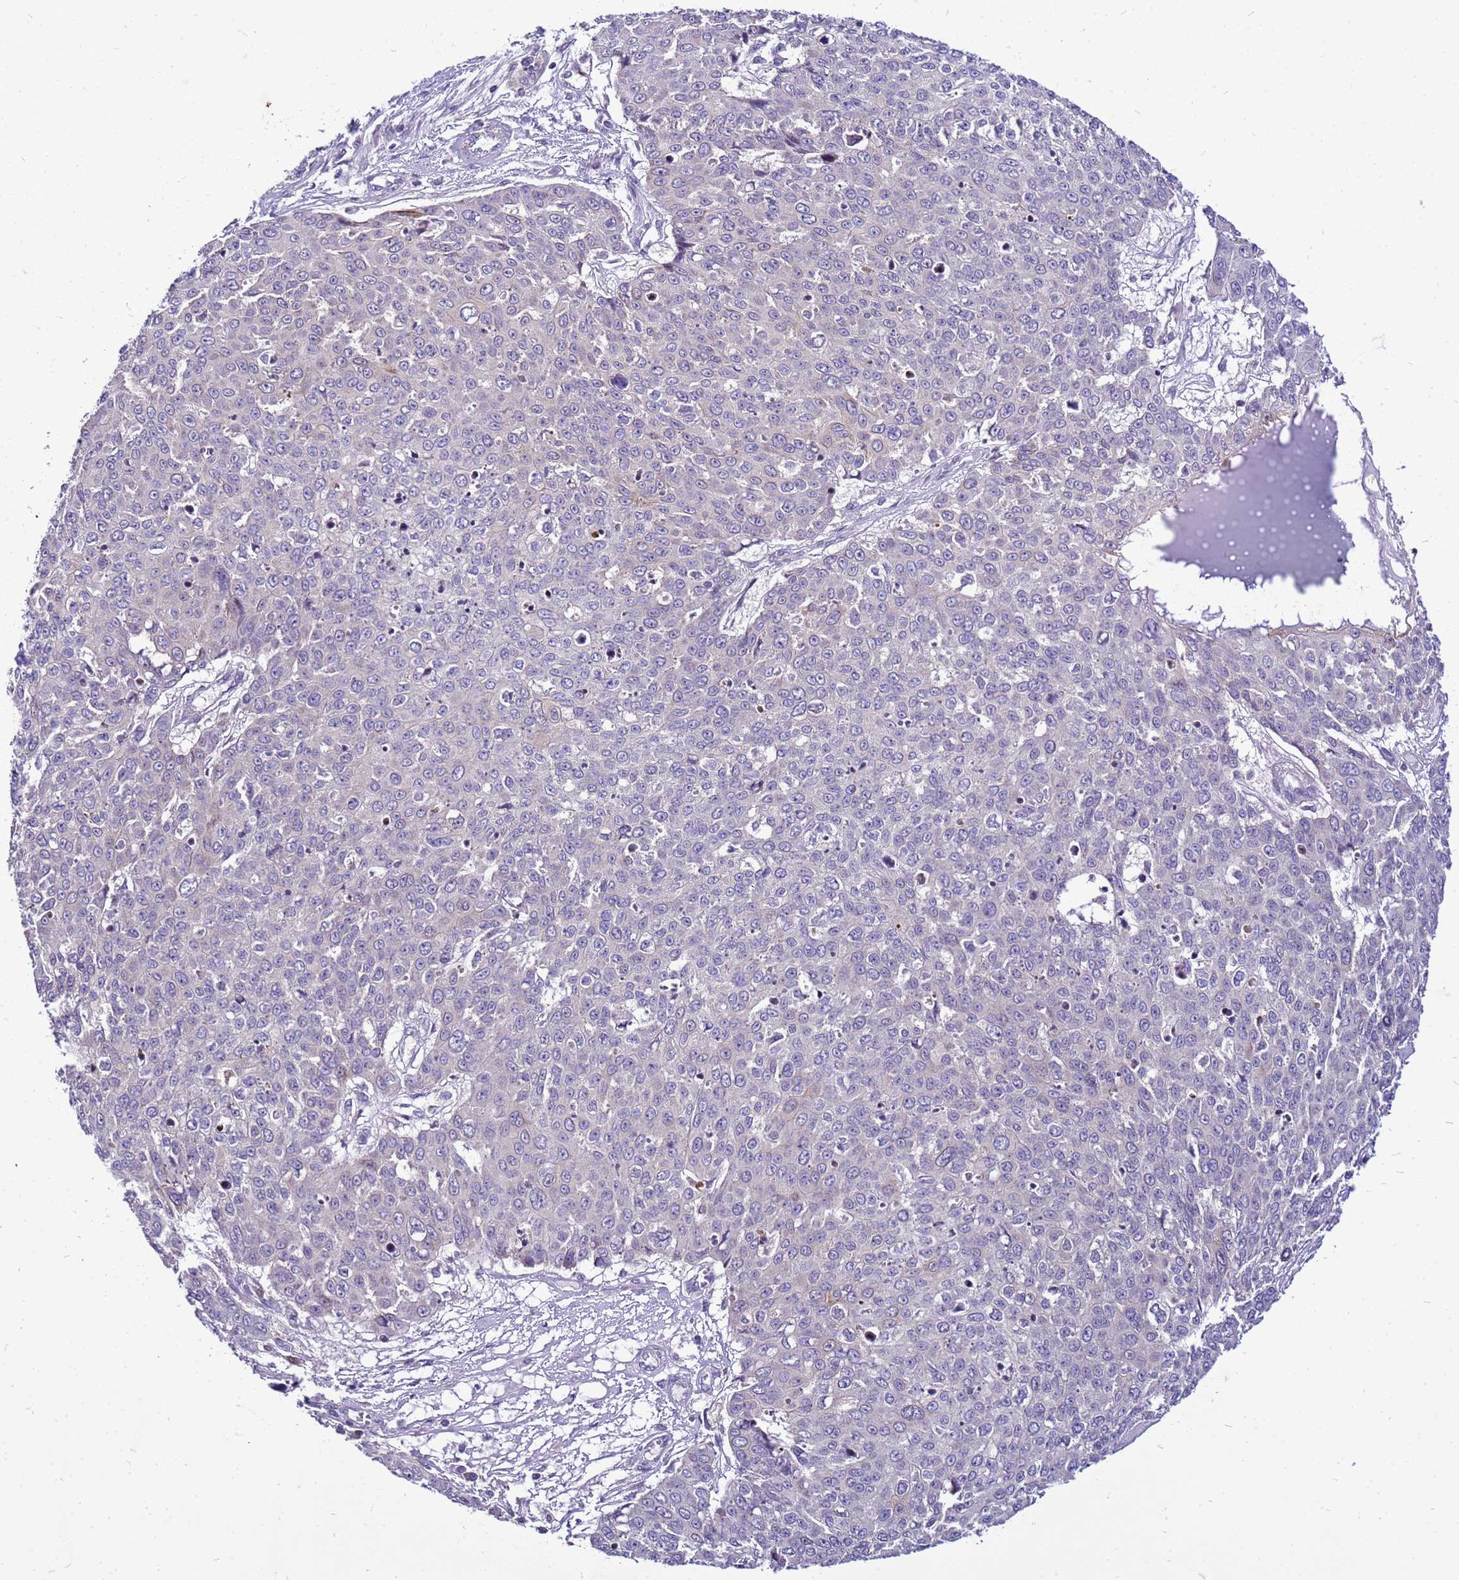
{"staining": {"intensity": "negative", "quantity": "none", "location": "none"}, "tissue": "skin cancer", "cell_type": "Tumor cells", "image_type": "cancer", "snomed": [{"axis": "morphology", "description": "Squamous cell carcinoma, NOS"}, {"axis": "topography", "description": "Skin"}], "caption": "High magnification brightfield microscopy of skin cancer (squamous cell carcinoma) stained with DAB (brown) and counterstained with hematoxylin (blue): tumor cells show no significant positivity. The staining is performed using DAB (3,3'-diaminobenzidine) brown chromogen with nuclei counter-stained in using hematoxylin.", "gene": "VPS4B", "patient": {"sex": "male", "age": 71}}